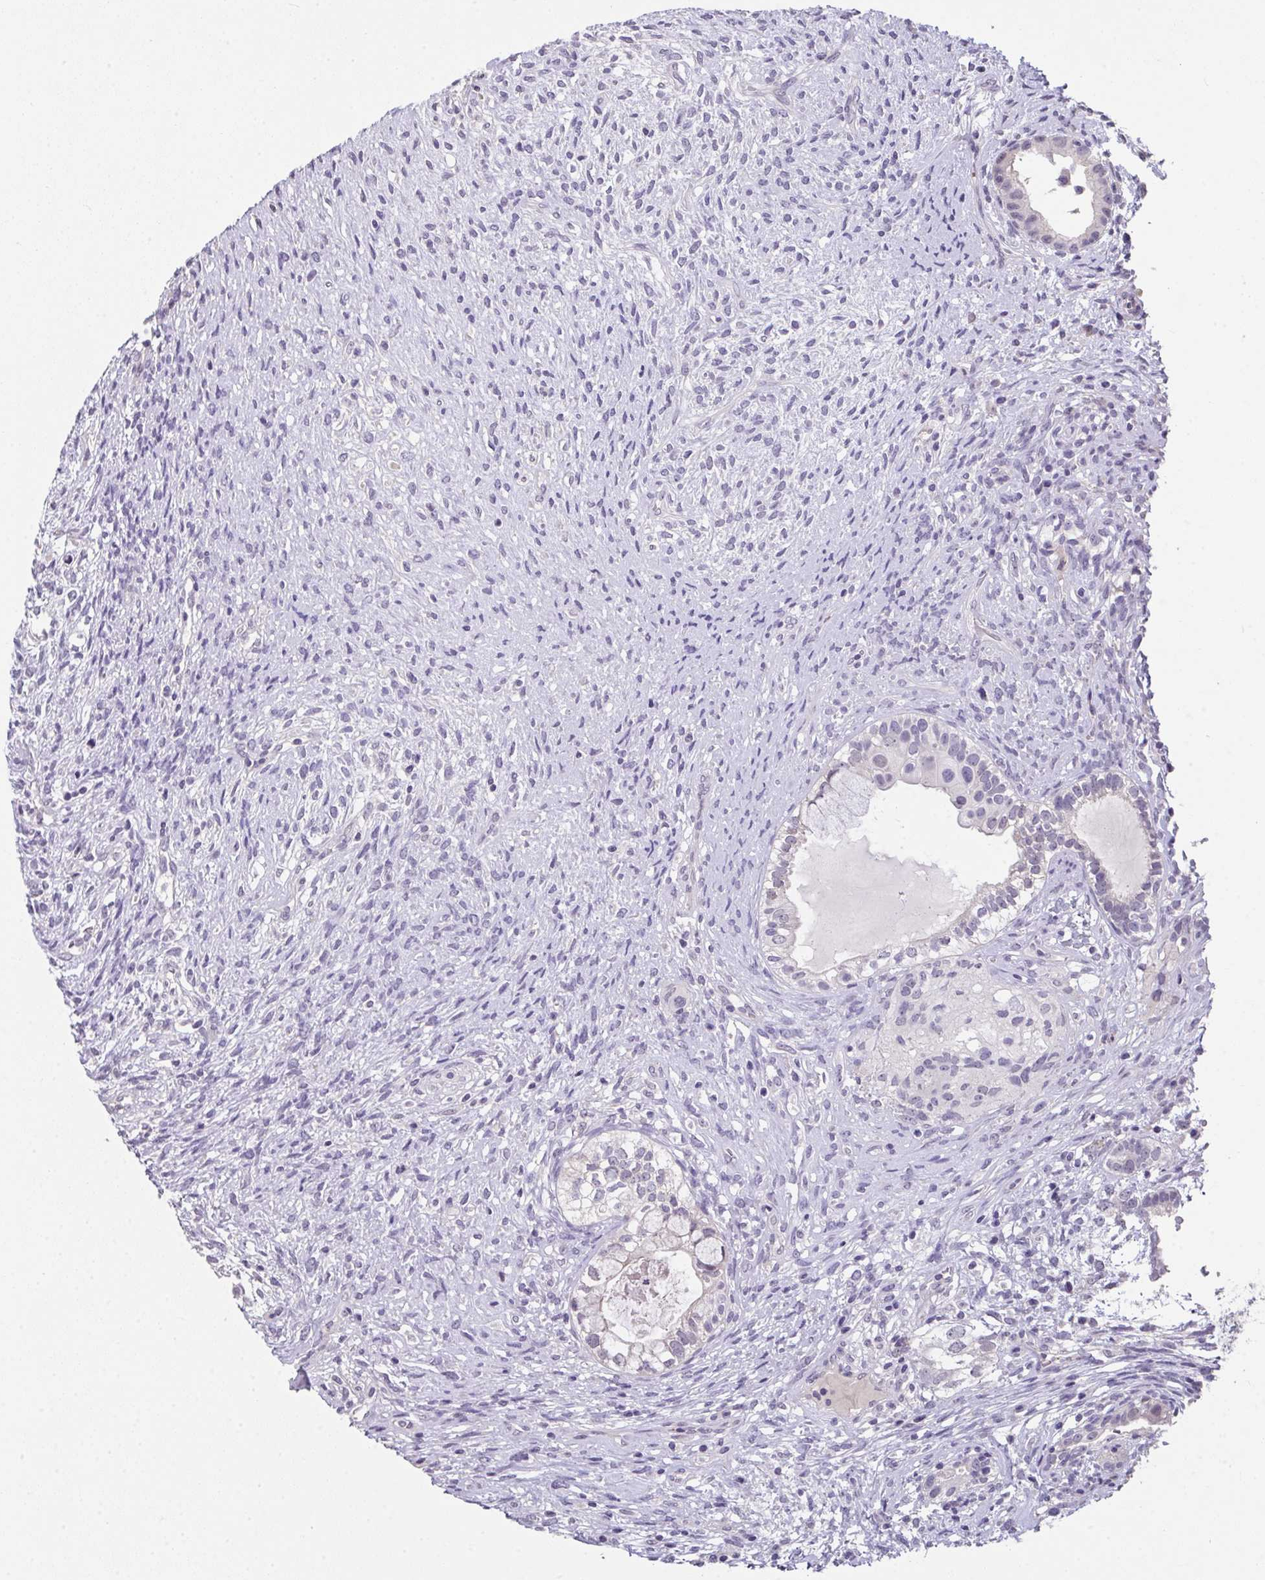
{"staining": {"intensity": "negative", "quantity": "none", "location": "none"}, "tissue": "testis cancer", "cell_type": "Tumor cells", "image_type": "cancer", "snomed": [{"axis": "morphology", "description": "Seminoma, NOS"}, {"axis": "morphology", "description": "Carcinoma, Embryonal, NOS"}, {"axis": "topography", "description": "Testis"}], "caption": "Protein analysis of testis cancer (embryonal carcinoma) demonstrates no significant positivity in tumor cells.", "gene": "GLTPD2", "patient": {"sex": "male", "age": 41}}